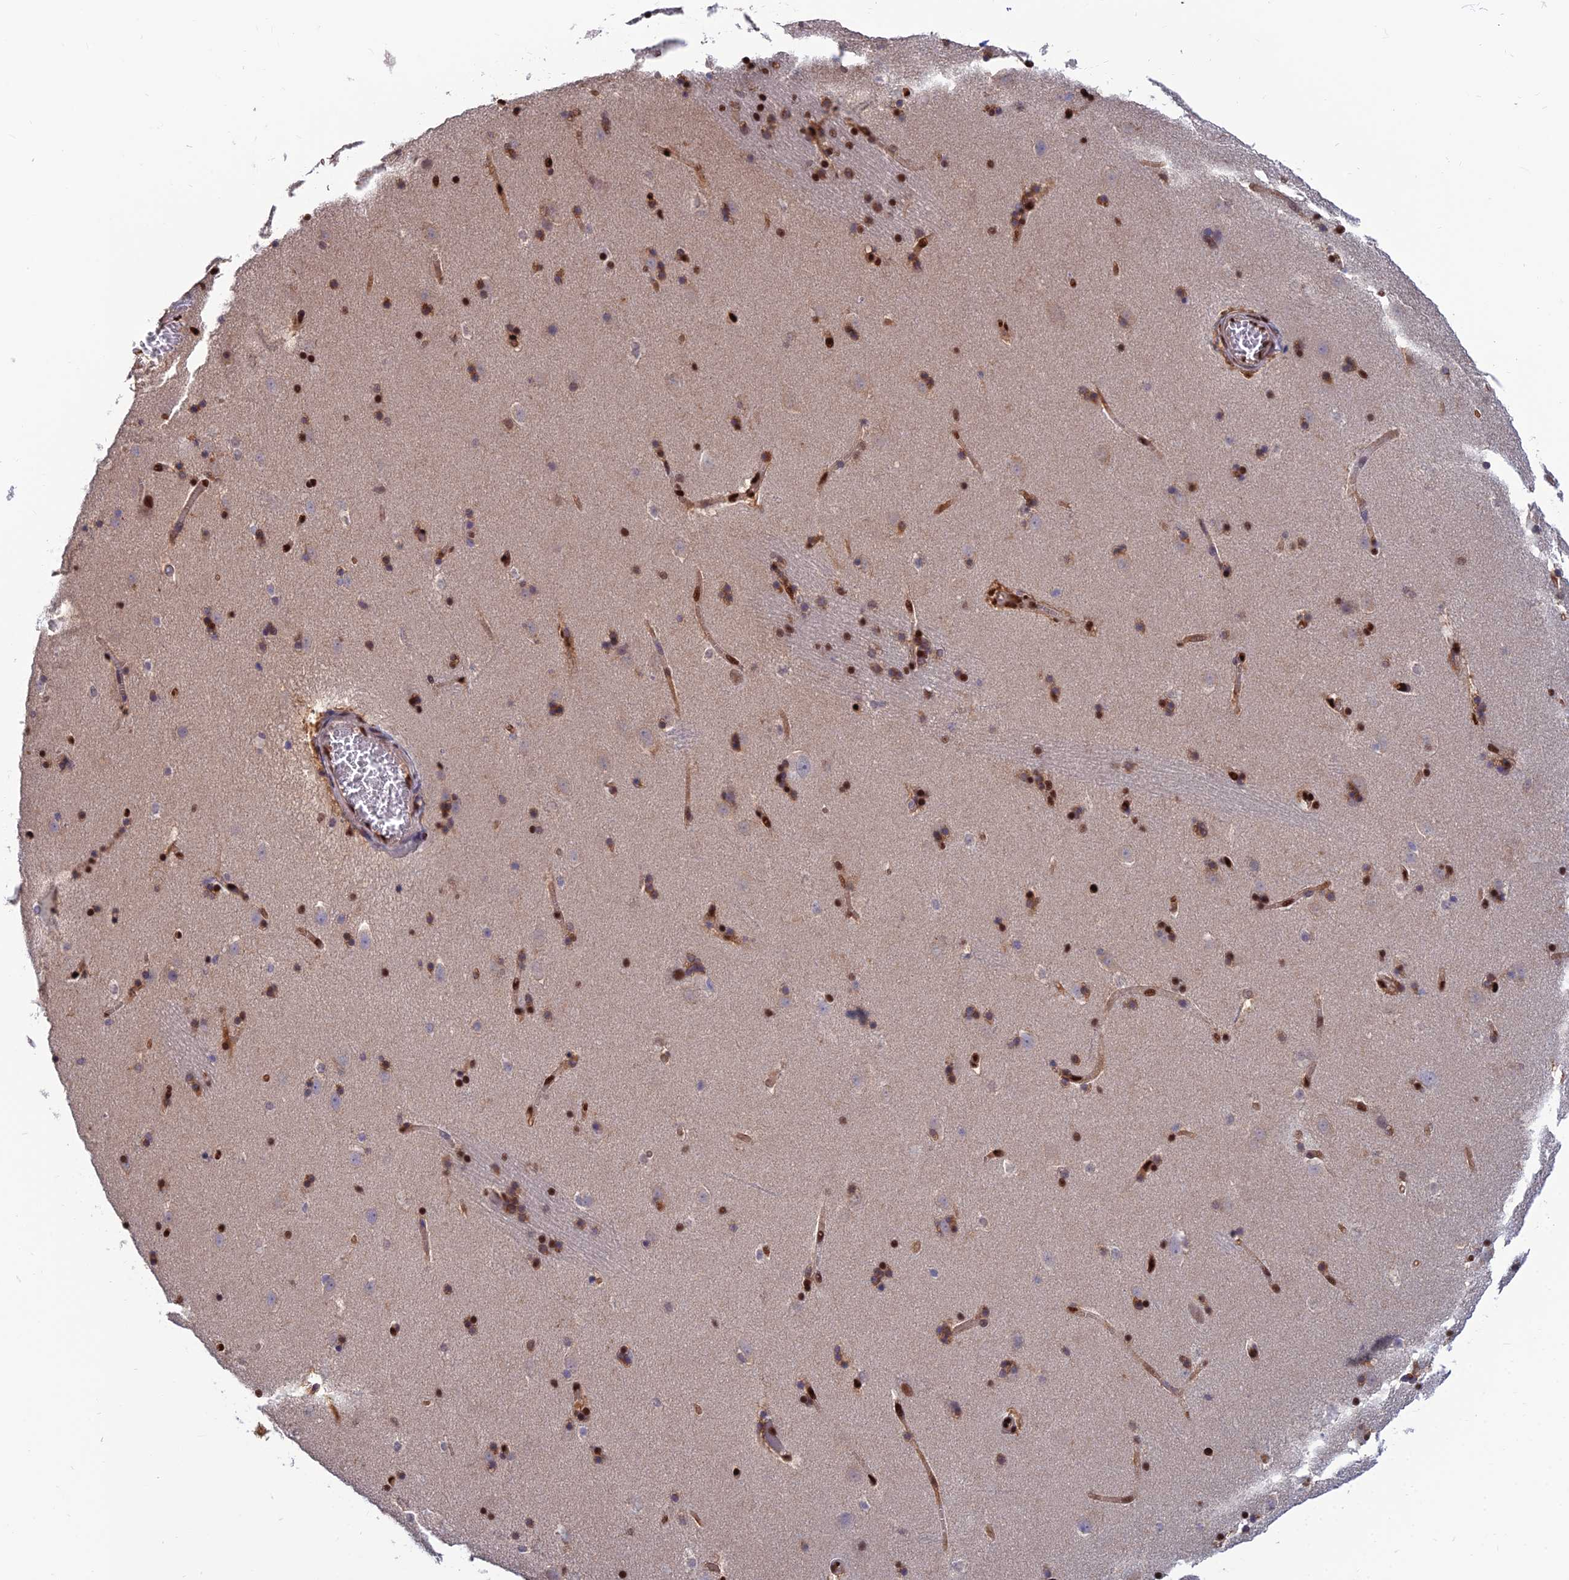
{"staining": {"intensity": "strong", "quantity": ">75%", "location": "nuclear"}, "tissue": "caudate", "cell_type": "Glial cells", "image_type": "normal", "snomed": [{"axis": "morphology", "description": "Normal tissue, NOS"}, {"axis": "topography", "description": "Lateral ventricle wall"}], "caption": "Immunohistochemical staining of benign human caudate exhibits strong nuclear protein expression in approximately >75% of glial cells.", "gene": "DNPEP", "patient": {"sex": "male", "age": 45}}